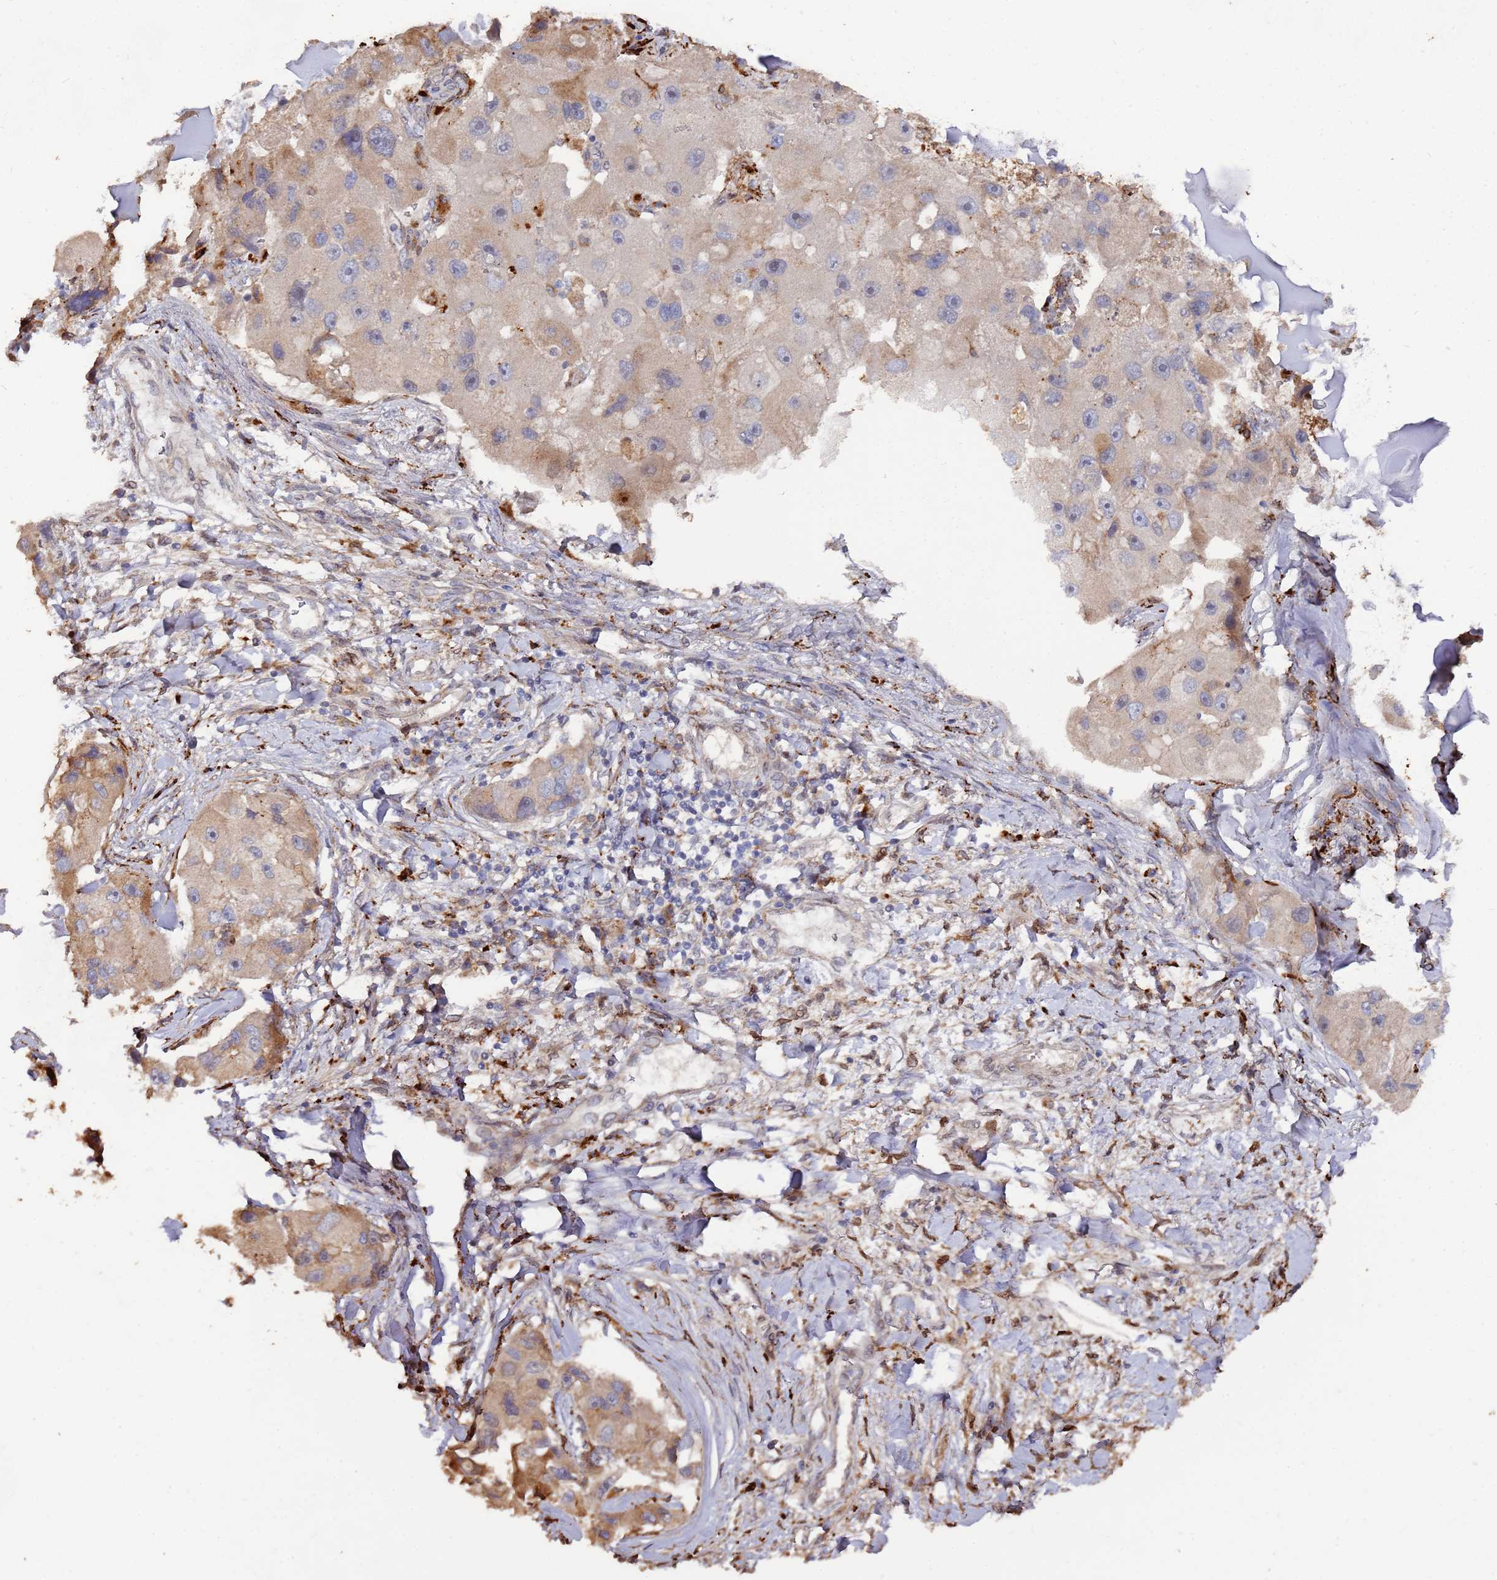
{"staining": {"intensity": "moderate", "quantity": "25%-75%", "location": "cytoplasmic/membranous"}, "tissue": "lung cancer", "cell_type": "Tumor cells", "image_type": "cancer", "snomed": [{"axis": "morphology", "description": "Adenocarcinoma, NOS"}, {"axis": "topography", "description": "Lung"}], "caption": "Approximately 25%-75% of tumor cells in adenocarcinoma (lung) demonstrate moderate cytoplasmic/membranous protein staining as visualized by brown immunohistochemical staining.", "gene": "LACC1", "patient": {"sex": "female", "age": 54}}